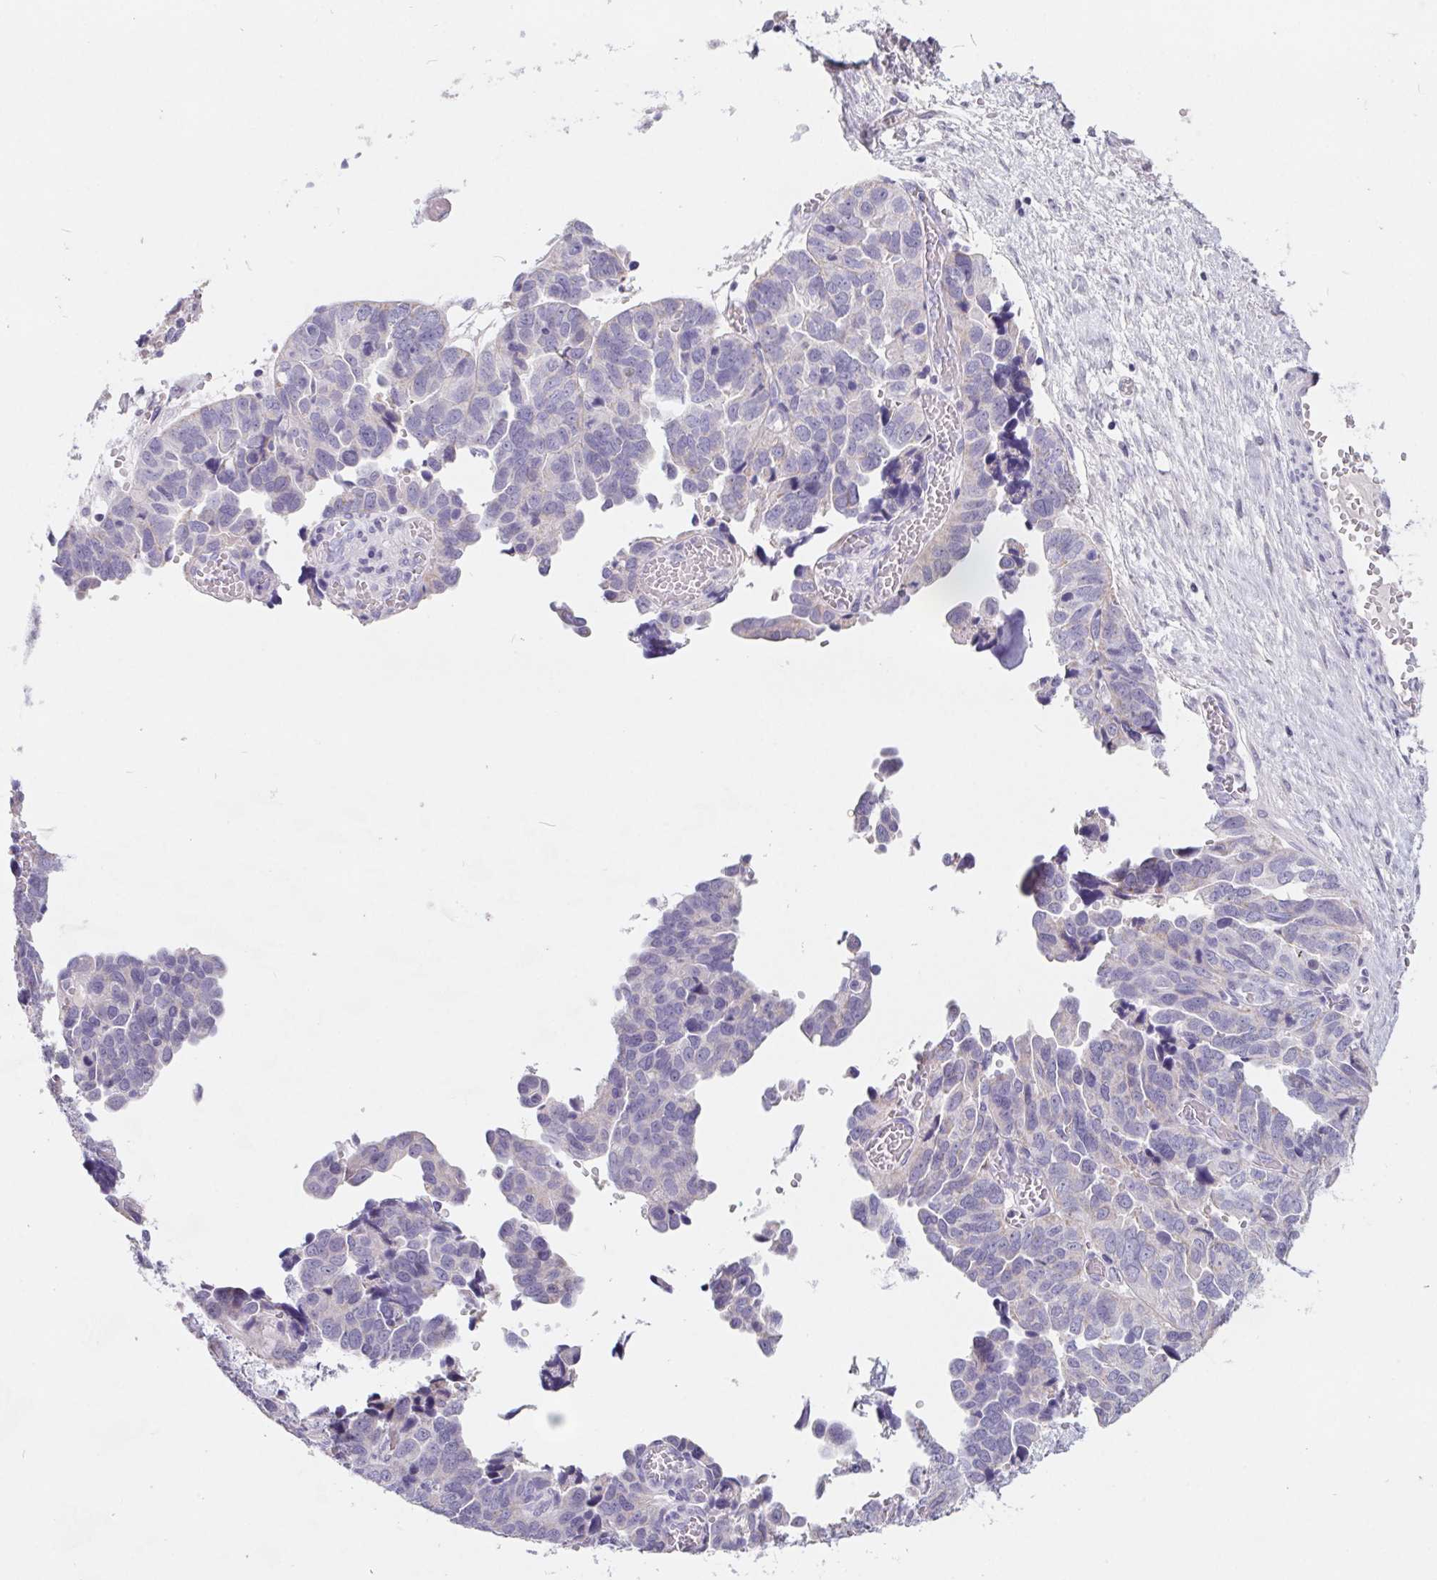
{"staining": {"intensity": "negative", "quantity": "none", "location": "none"}, "tissue": "ovarian cancer", "cell_type": "Tumor cells", "image_type": "cancer", "snomed": [{"axis": "morphology", "description": "Cystadenocarcinoma, serous, NOS"}, {"axis": "topography", "description": "Ovary"}], "caption": "Serous cystadenocarcinoma (ovarian) stained for a protein using immunohistochemistry (IHC) displays no positivity tumor cells.", "gene": "FDX1", "patient": {"sex": "female", "age": 64}}